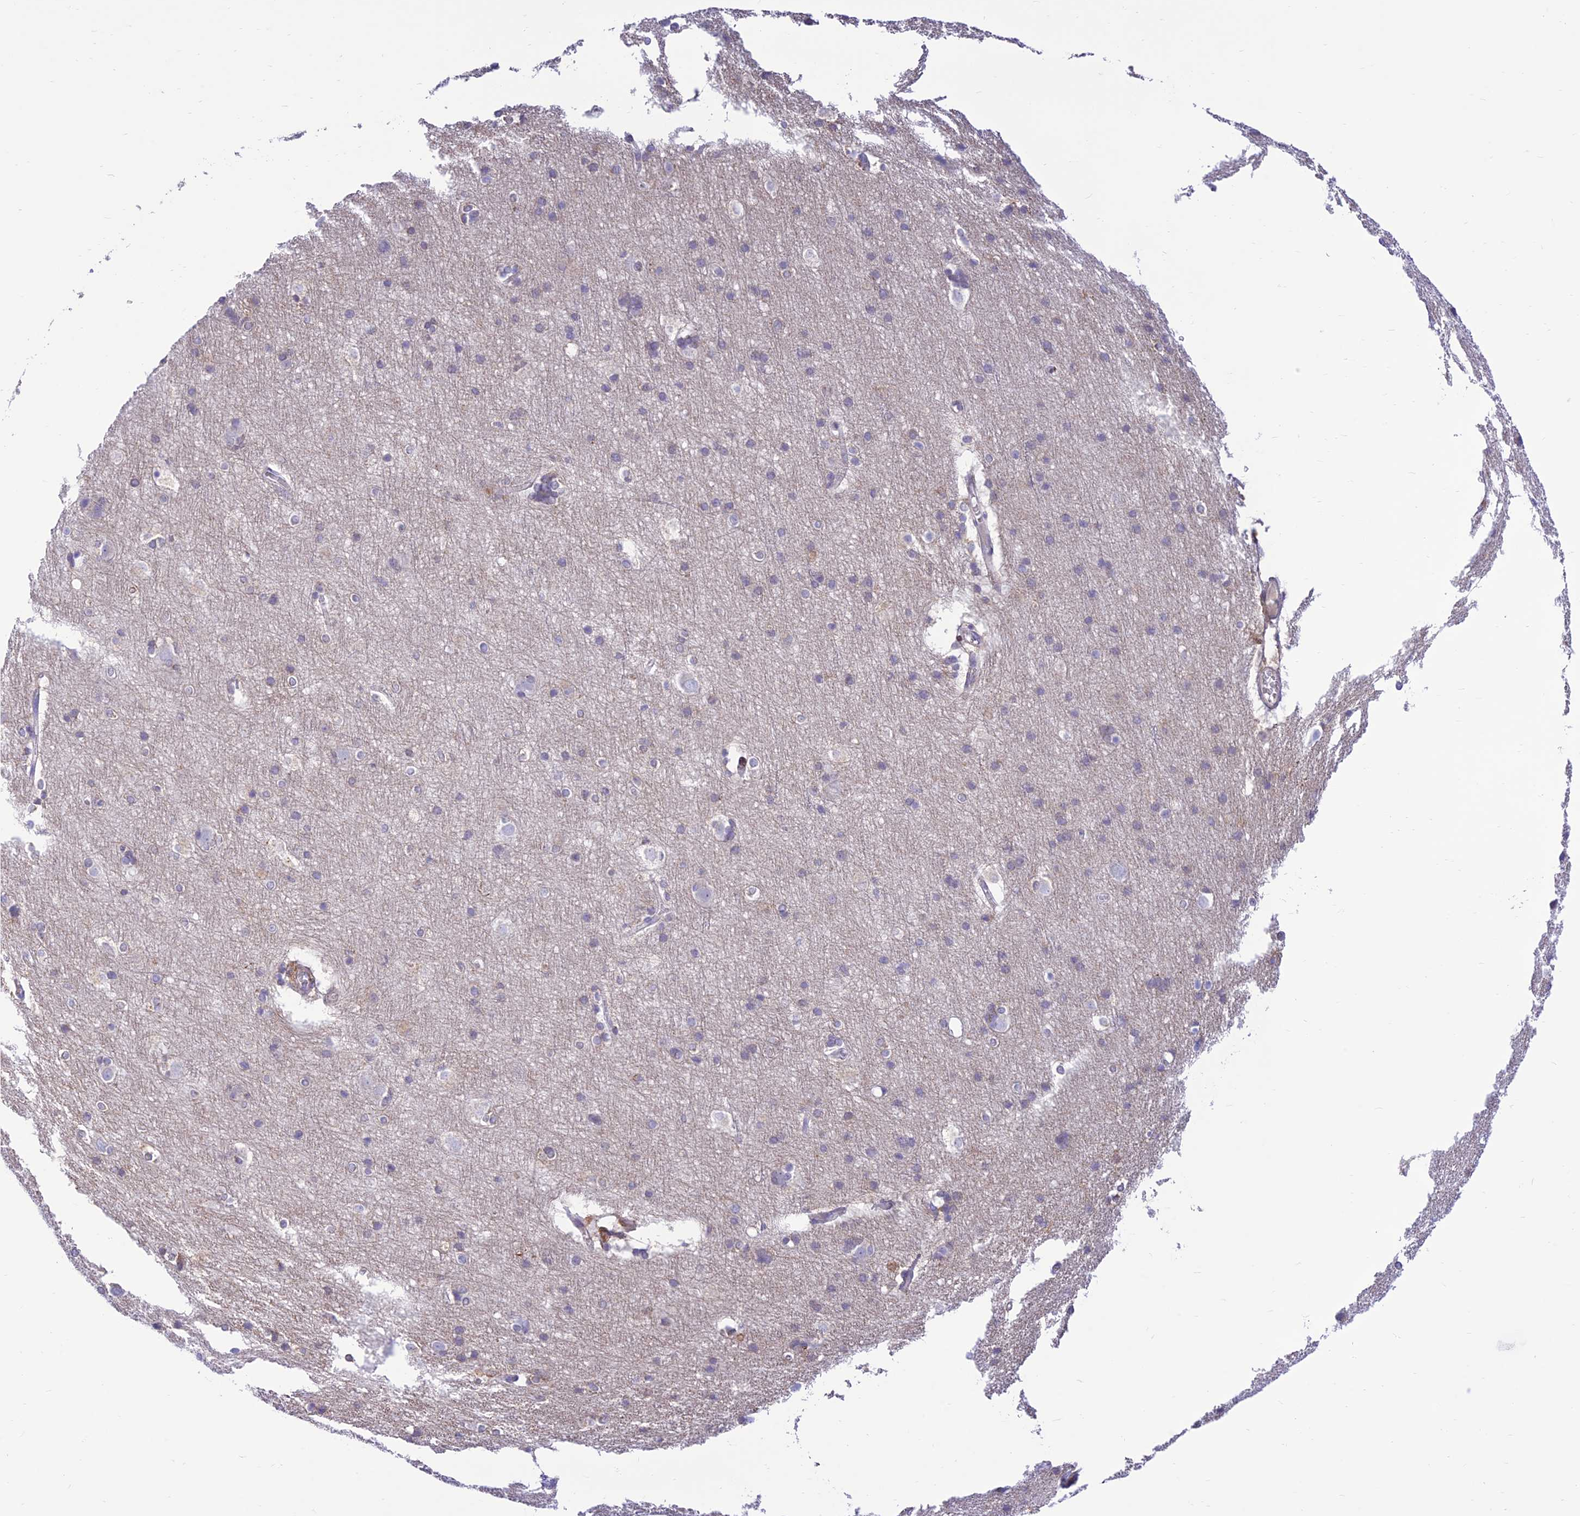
{"staining": {"intensity": "weak", "quantity": "<25%", "location": "cytoplasmic/membranous"}, "tissue": "cerebral cortex", "cell_type": "Endothelial cells", "image_type": "normal", "snomed": [{"axis": "morphology", "description": "Normal tissue, NOS"}, {"axis": "topography", "description": "Cerebral cortex"}], "caption": "IHC of normal cerebral cortex demonstrates no expression in endothelial cells. The staining is performed using DAB (3,3'-diaminobenzidine) brown chromogen with nuclei counter-stained in using hematoxylin.", "gene": "FAM186B", "patient": {"sex": "male", "age": 54}}